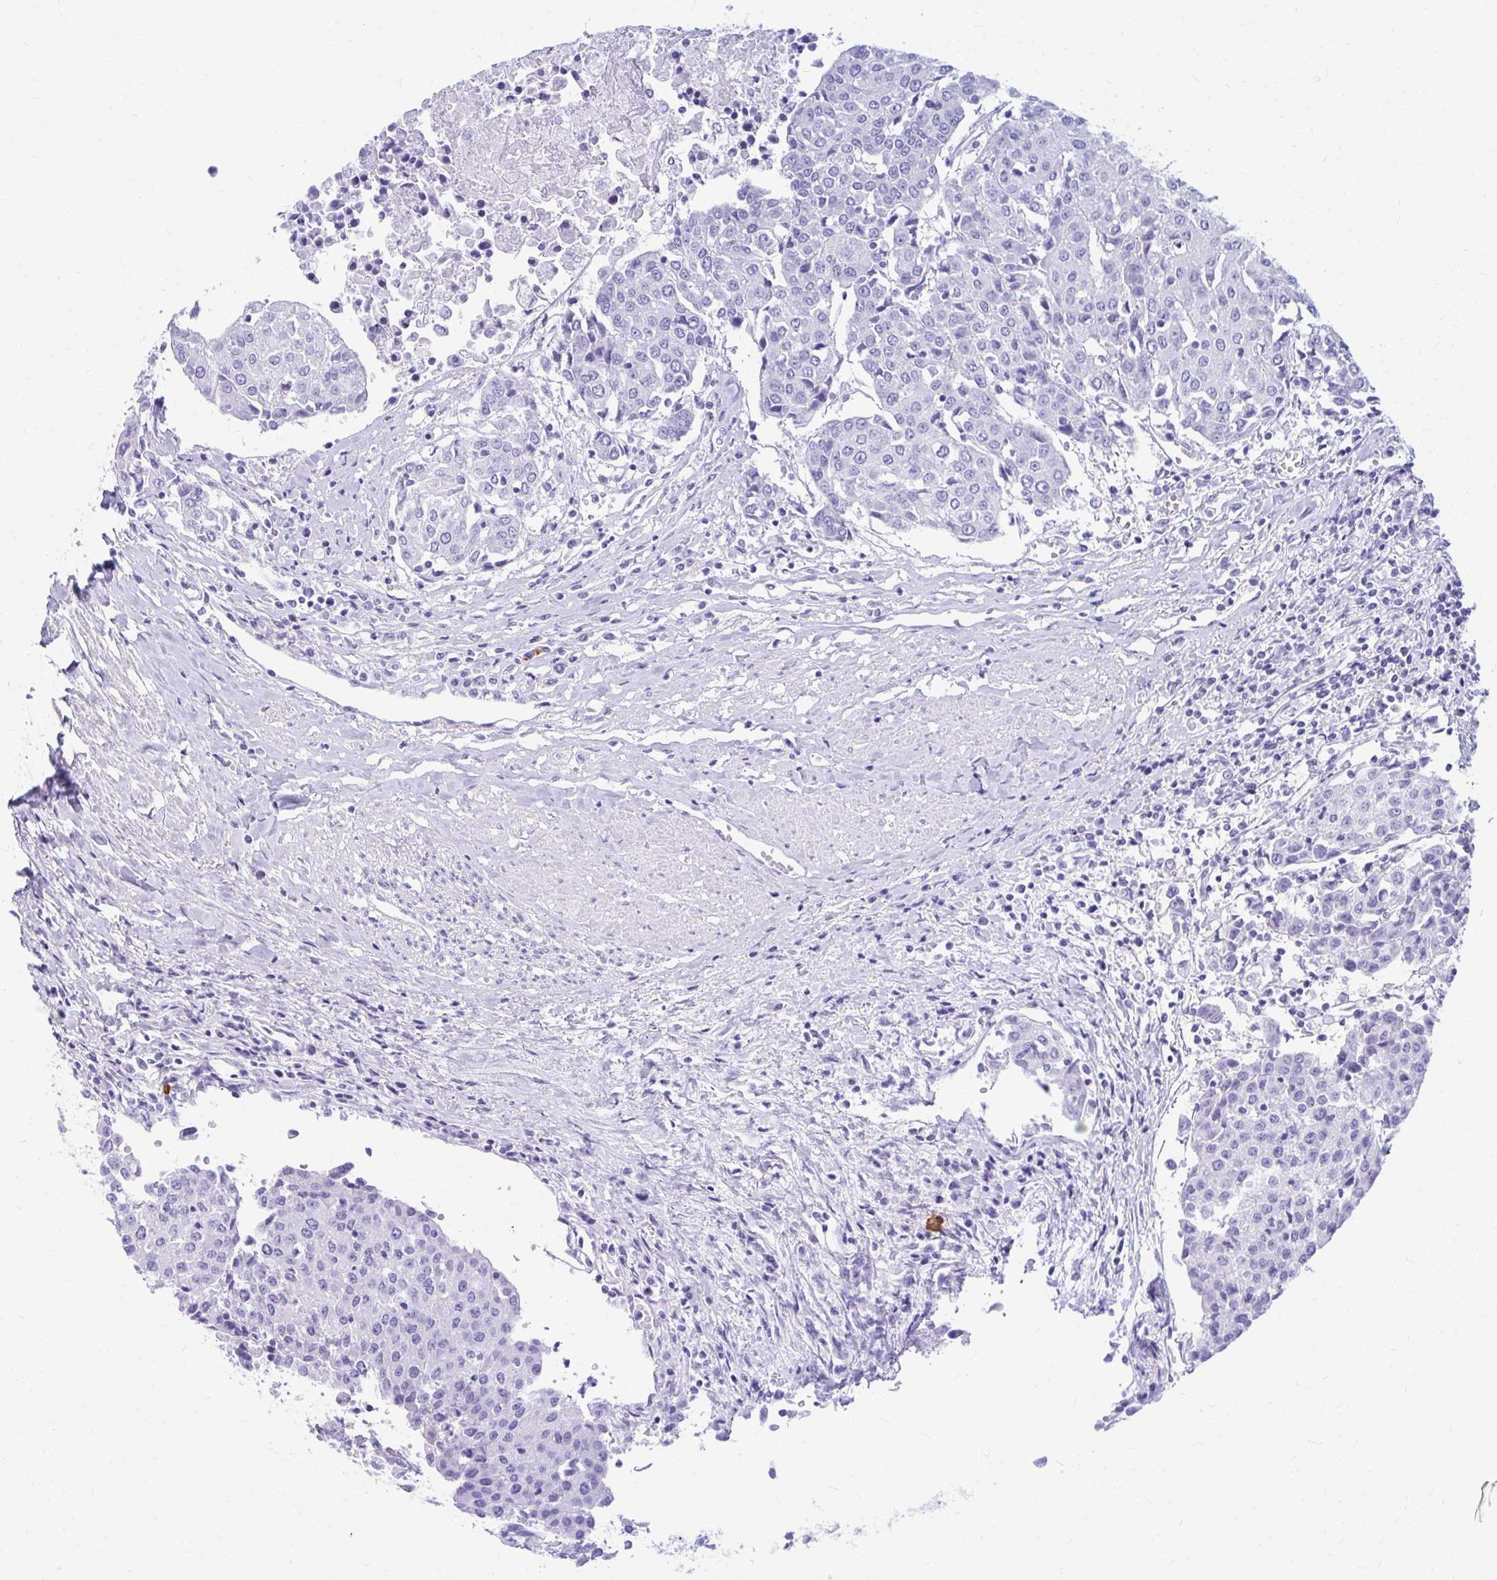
{"staining": {"intensity": "negative", "quantity": "none", "location": "none"}, "tissue": "urothelial cancer", "cell_type": "Tumor cells", "image_type": "cancer", "snomed": [{"axis": "morphology", "description": "Urothelial carcinoma, High grade"}, {"axis": "topography", "description": "Urinary bladder"}], "caption": "The micrograph shows no significant positivity in tumor cells of urothelial carcinoma (high-grade).", "gene": "NSG2", "patient": {"sex": "female", "age": 85}}